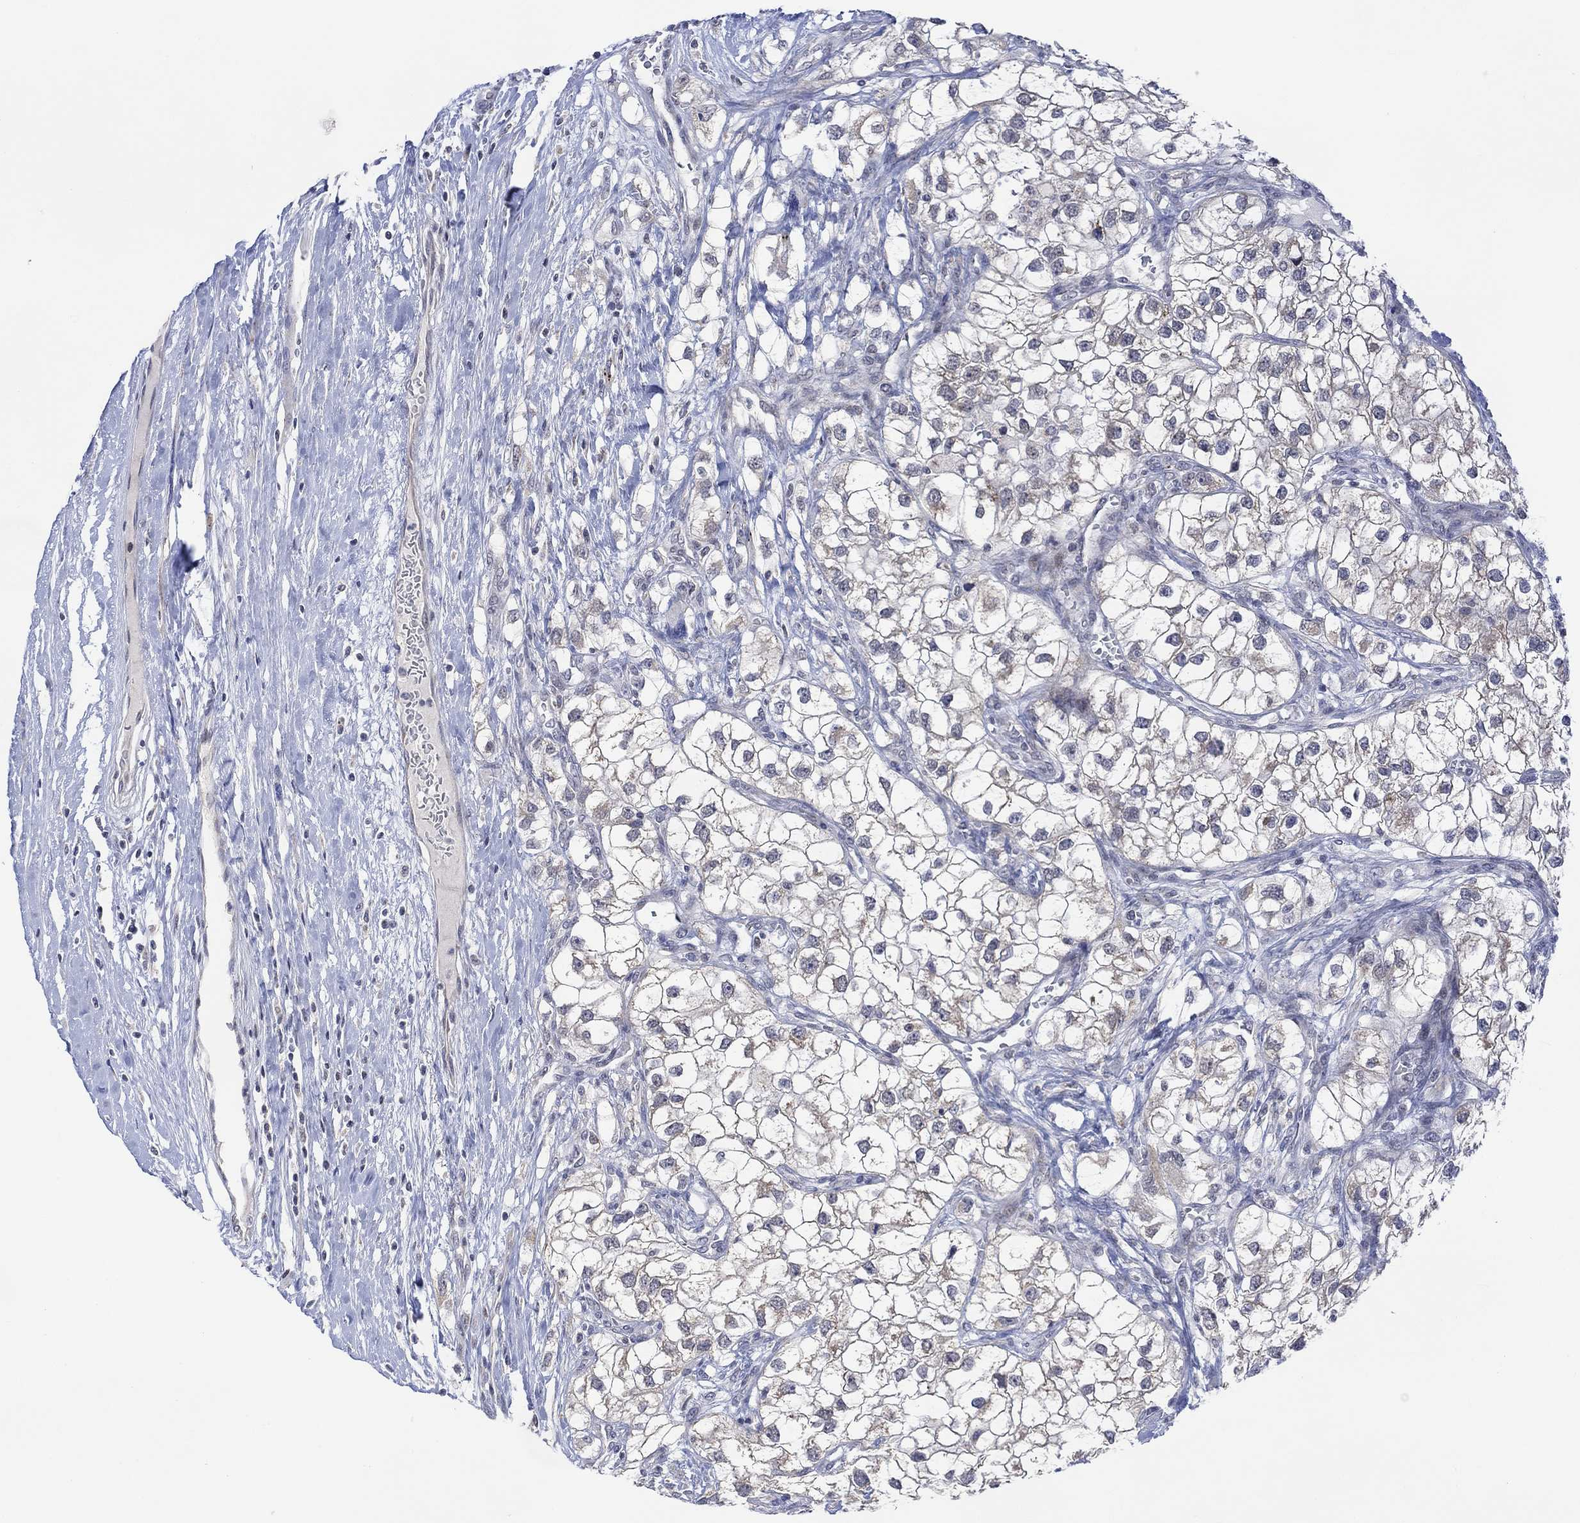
{"staining": {"intensity": "weak", "quantity": "25%-75%", "location": "cytoplasmic/membranous"}, "tissue": "renal cancer", "cell_type": "Tumor cells", "image_type": "cancer", "snomed": [{"axis": "morphology", "description": "Adenocarcinoma, NOS"}, {"axis": "topography", "description": "Kidney"}], "caption": "A brown stain highlights weak cytoplasmic/membranous expression of a protein in renal adenocarcinoma tumor cells.", "gene": "SLC48A1", "patient": {"sex": "male", "age": 59}}